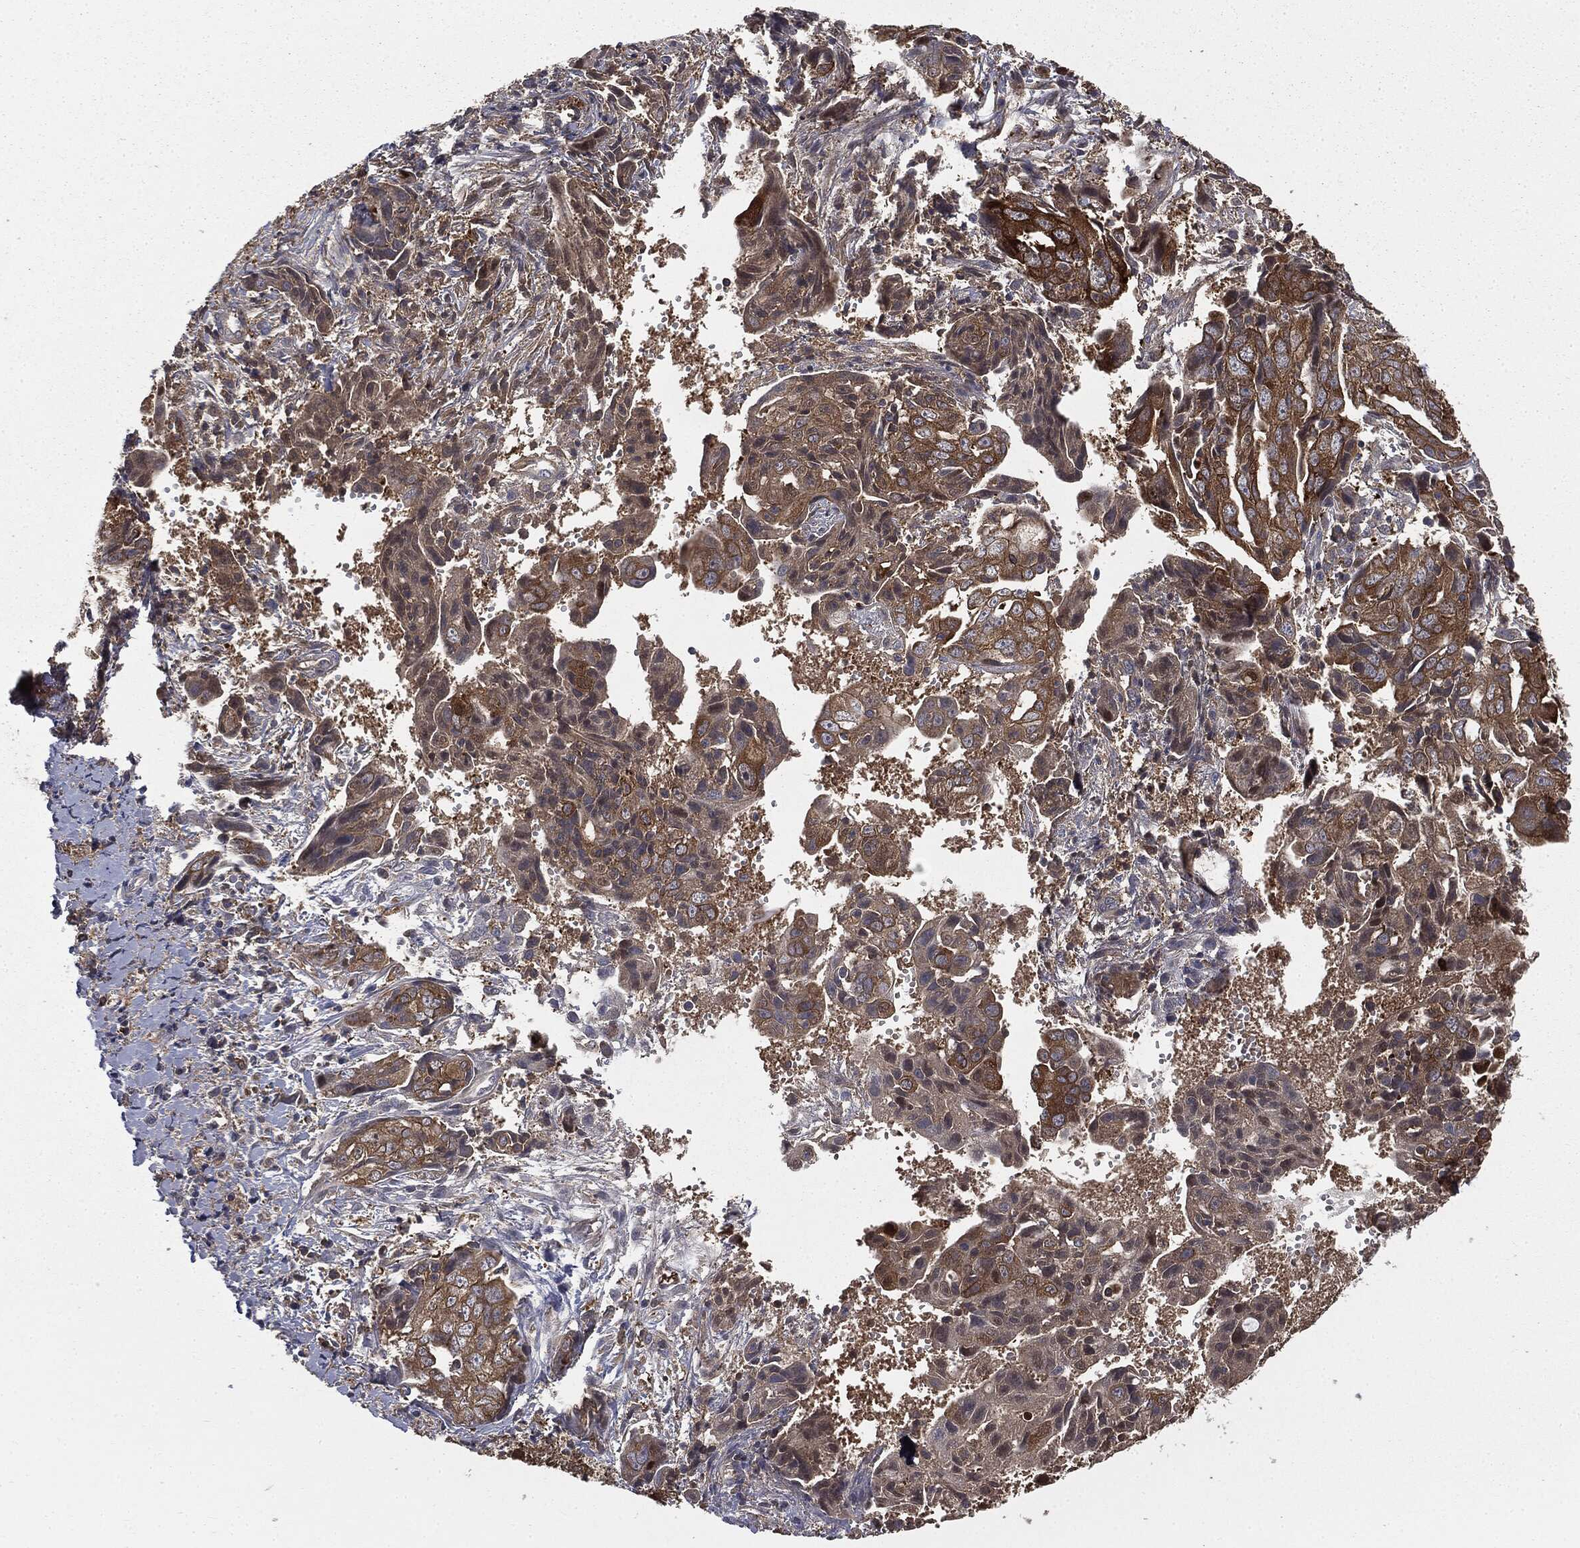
{"staining": {"intensity": "strong", "quantity": "25%-75%", "location": "cytoplasmic/membranous"}, "tissue": "ovarian cancer", "cell_type": "Tumor cells", "image_type": "cancer", "snomed": [{"axis": "morphology", "description": "Carcinoma, endometroid"}, {"axis": "topography", "description": "Ovary"}], "caption": "Immunohistochemical staining of ovarian cancer (endometroid carcinoma) shows high levels of strong cytoplasmic/membranous protein staining in about 25%-75% of tumor cells.", "gene": "GNB5", "patient": {"sex": "female", "age": 70}}